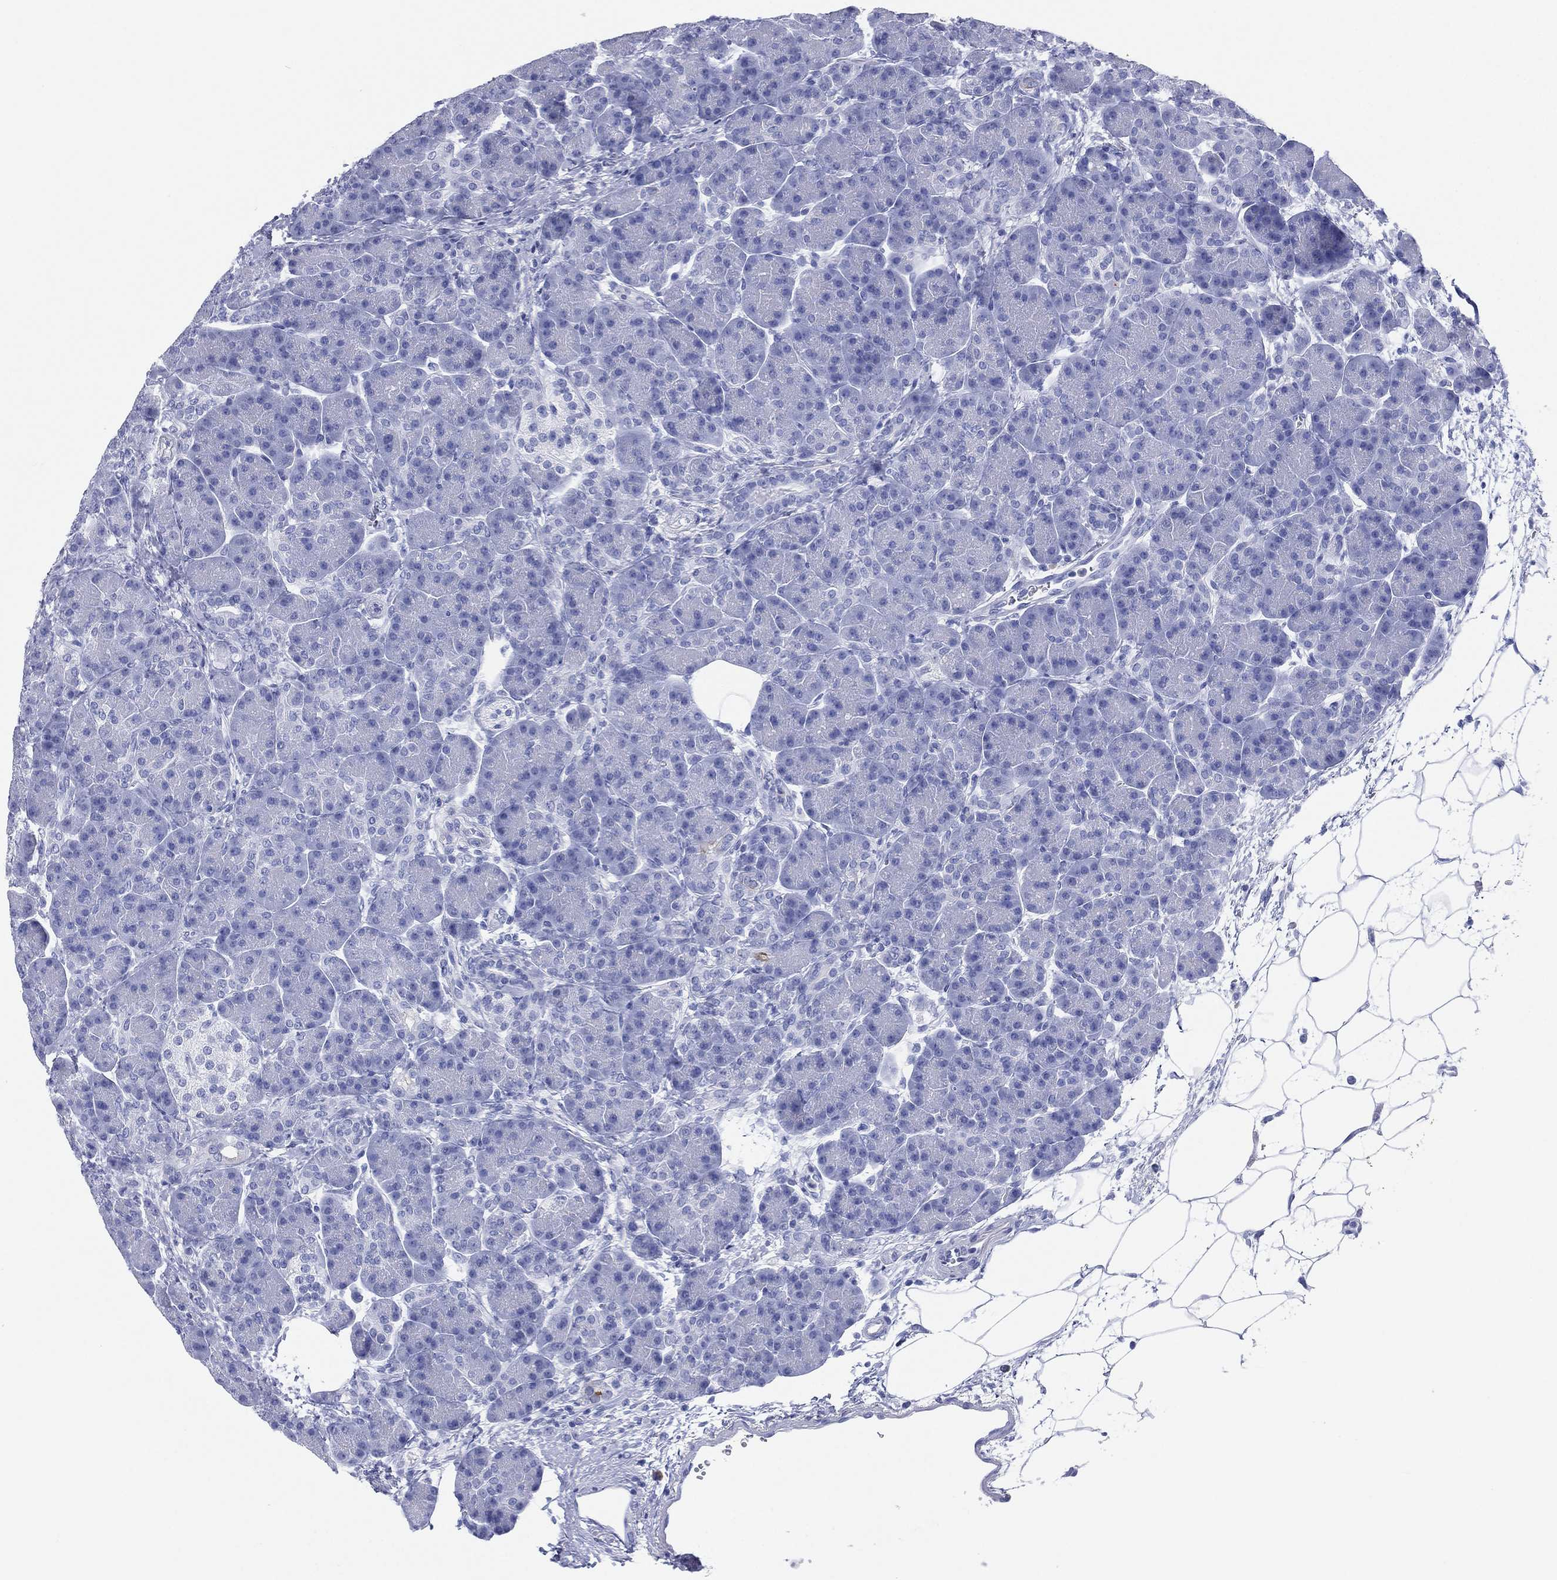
{"staining": {"intensity": "negative", "quantity": "none", "location": "none"}, "tissue": "pancreas", "cell_type": "Exocrine glandular cells", "image_type": "normal", "snomed": [{"axis": "morphology", "description": "Normal tissue, NOS"}, {"axis": "topography", "description": "Pancreas"}], "caption": "A high-resolution photomicrograph shows immunohistochemistry (IHC) staining of normal pancreas, which demonstrates no significant staining in exocrine glandular cells.", "gene": "CD79A", "patient": {"sex": "female", "age": 63}}